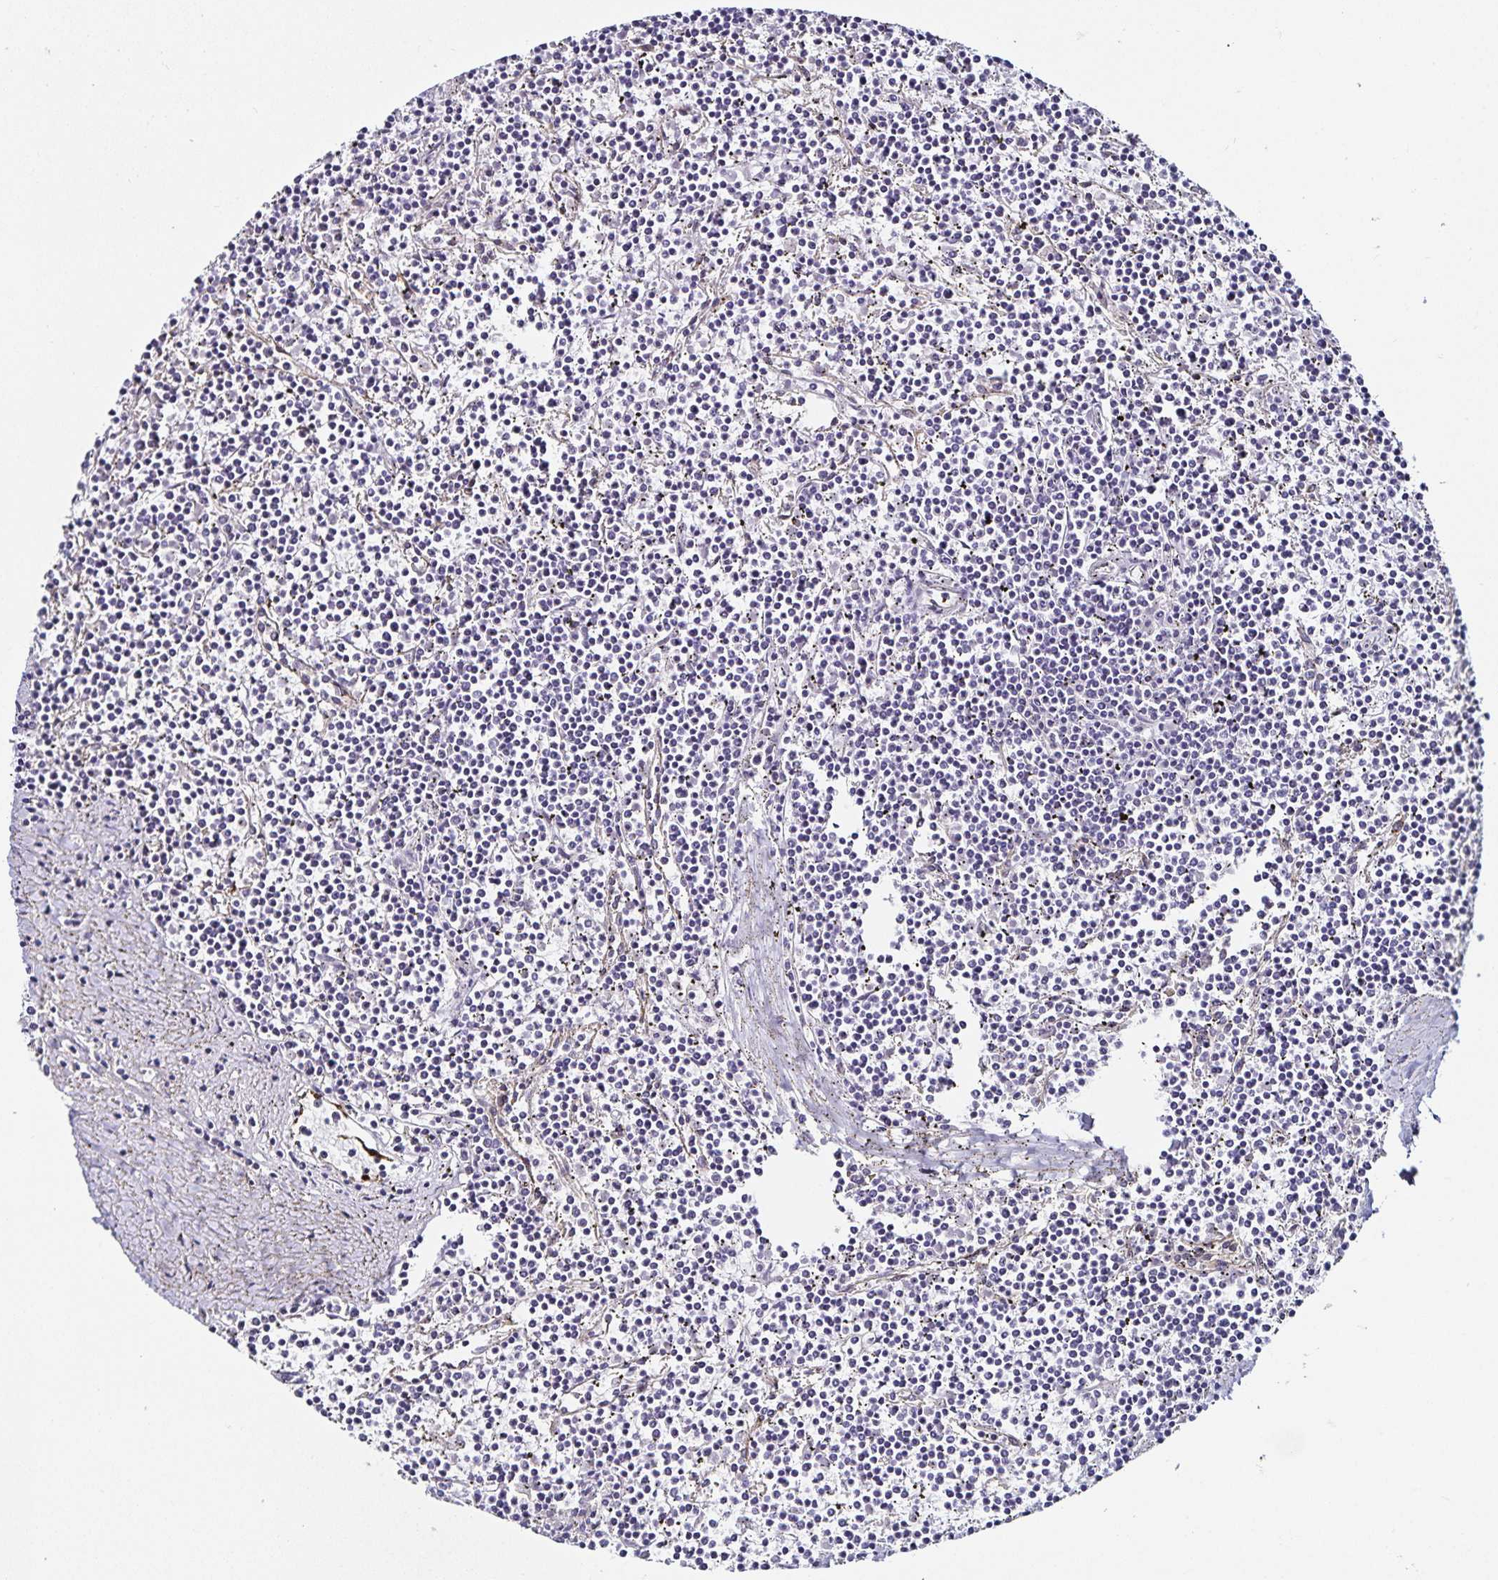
{"staining": {"intensity": "negative", "quantity": "none", "location": "none"}, "tissue": "lymphoma", "cell_type": "Tumor cells", "image_type": "cancer", "snomed": [{"axis": "morphology", "description": "Malignant lymphoma, non-Hodgkin's type, Low grade"}, {"axis": "topography", "description": "Spleen"}], "caption": "The immunohistochemistry histopathology image has no significant positivity in tumor cells of low-grade malignant lymphoma, non-Hodgkin's type tissue.", "gene": "TSPAN7", "patient": {"sex": "female", "age": 19}}